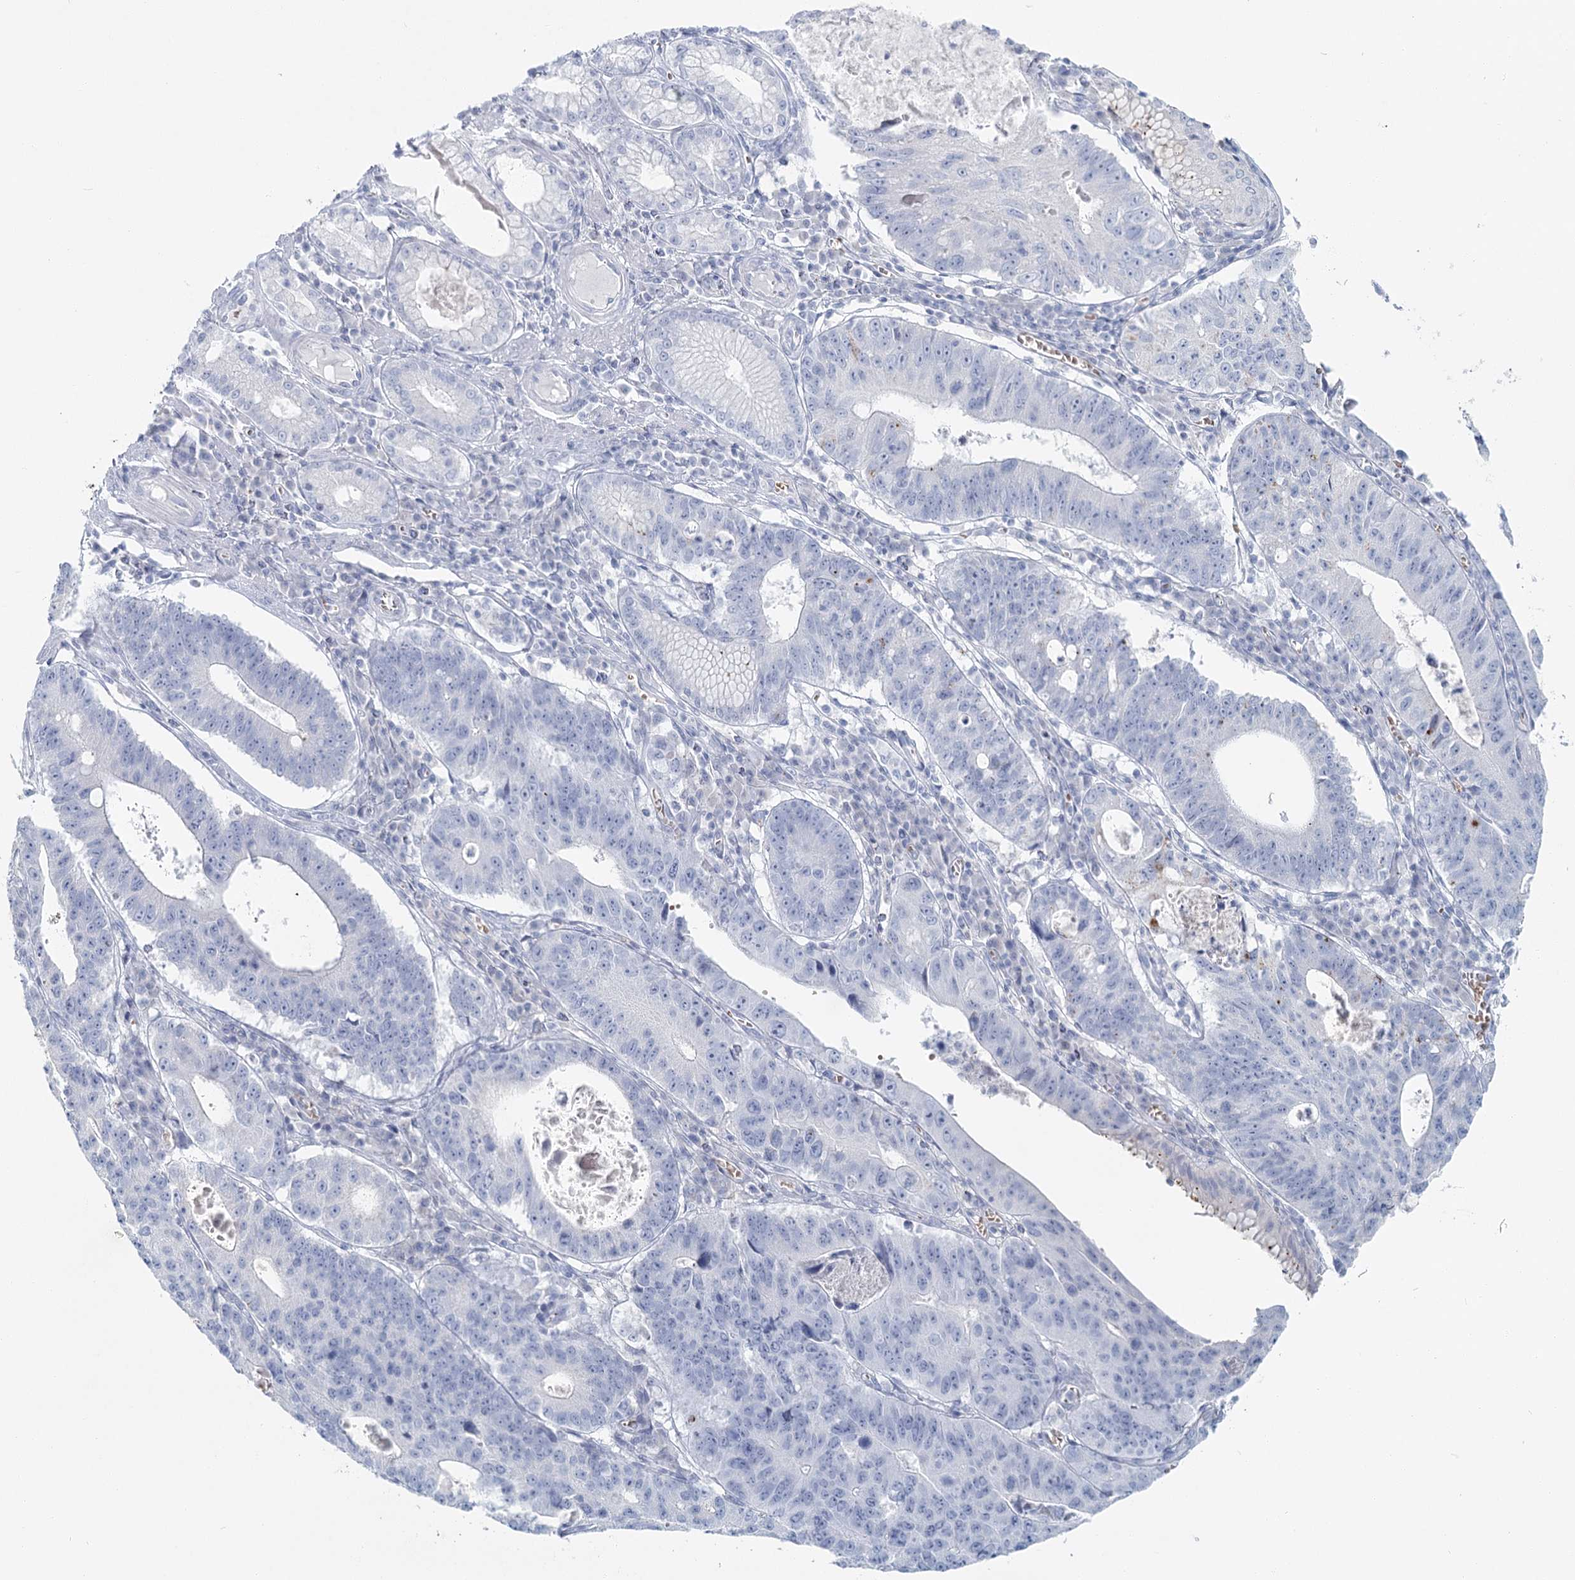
{"staining": {"intensity": "negative", "quantity": "none", "location": "none"}, "tissue": "stomach cancer", "cell_type": "Tumor cells", "image_type": "cancer", "snomed": [{"axis": "morphology", "description": "Adenocarcinoma, NOS"}, {"axis": "topography", "description": "Stomach"}], "caption": "Immunohistochemical staining of stomach cancer (adenocarcinoma) reveals no significant expression in tumor cells.", "gene": "IFIT5", "patient": {"sex": "male", "age": 59}}